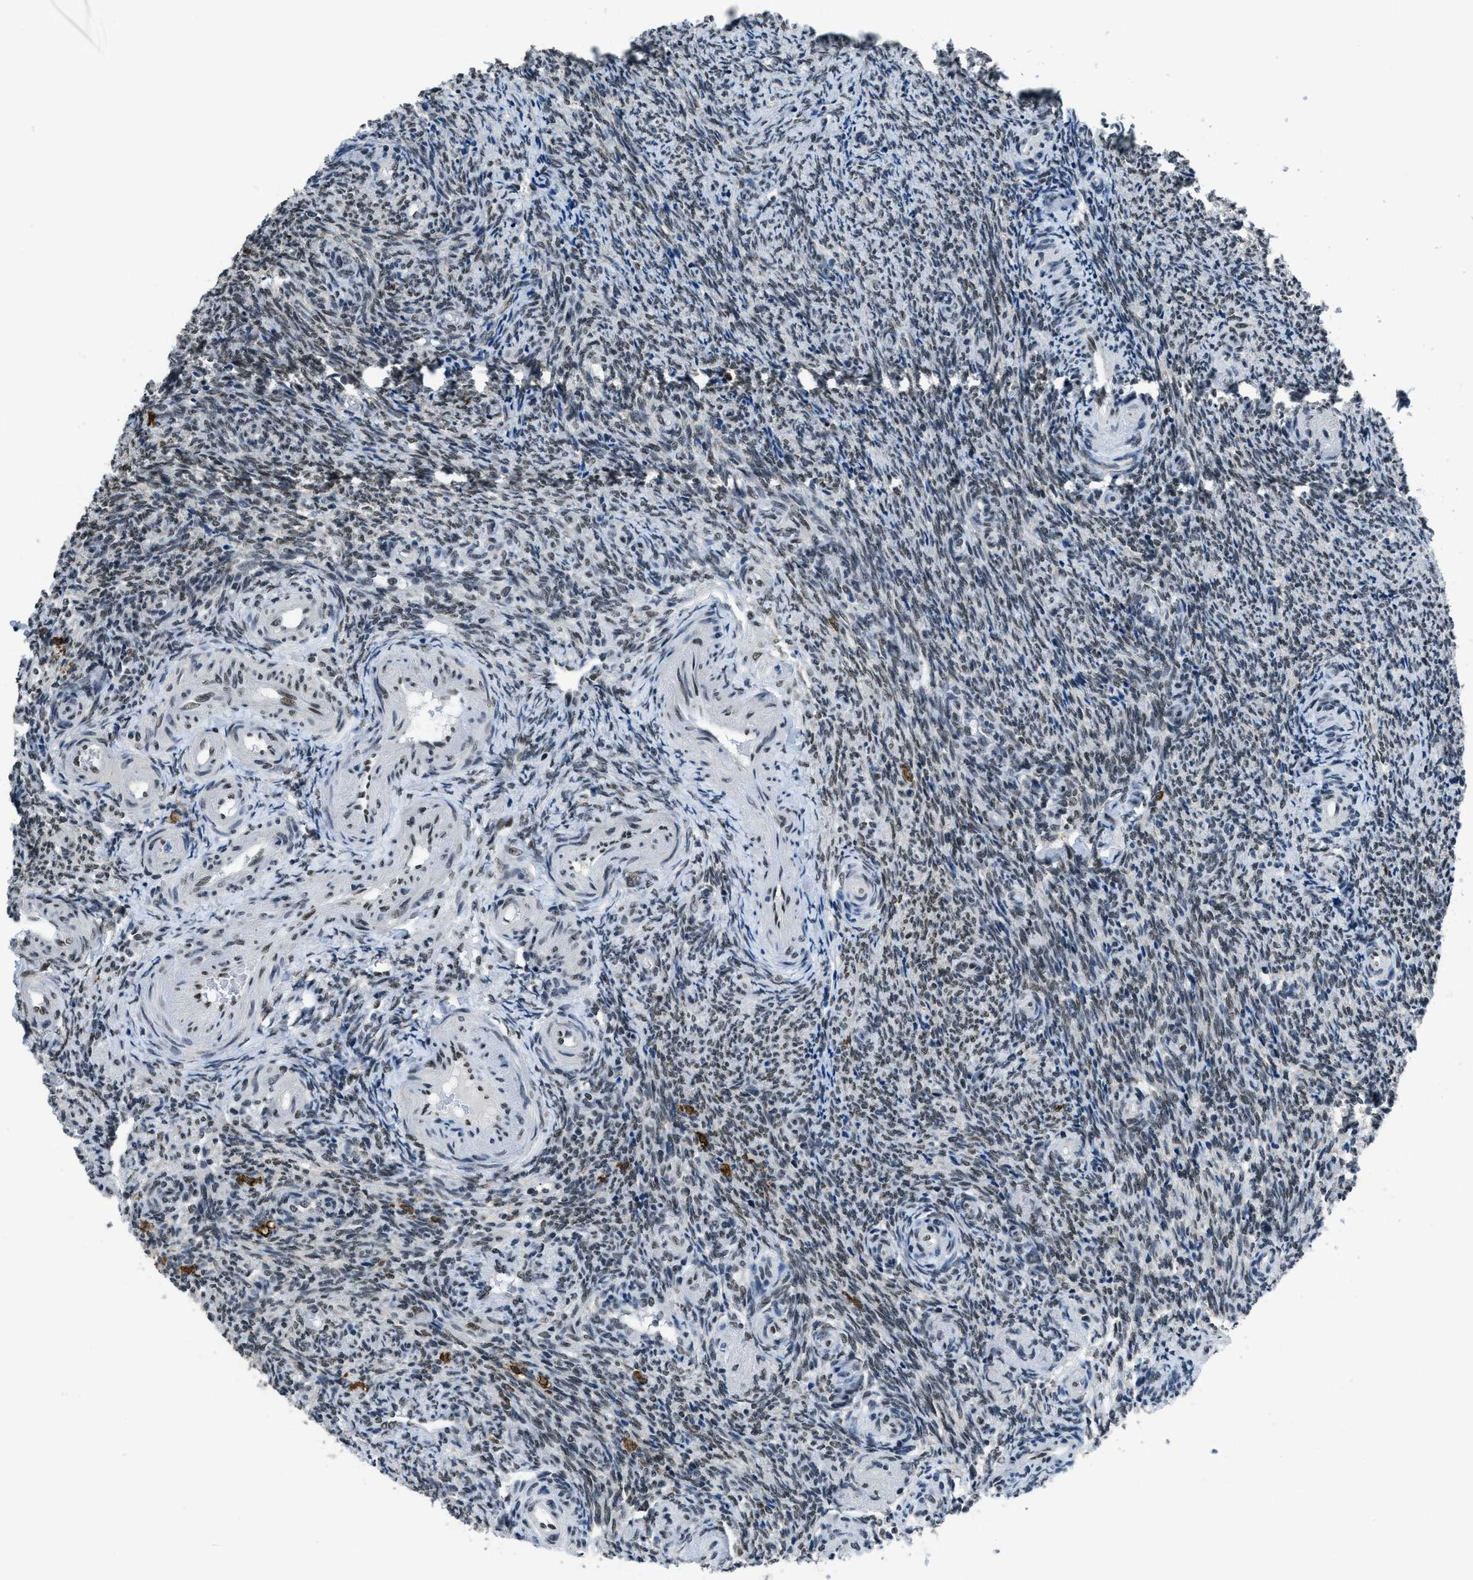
{"staining": {"intensity": "strong", "quantity": "<25%", "location": "cytoplasmic/membranous,nuclear"}, "tissue": "ovary", "cell_type": "Ovarian stroma cells", "image_type": "normal", "snomed": [{"axis": "morphology", "description": "Normal tissue, NOS"}, {"axis": "topography", "description": "Ovary"}], "caption": "Brown immunohistochemical staining in normal human ovary demonstrates strong cytoplasmic/membranous,nuclear staining in approximately <25% of ovarian stroma cells.", "gene": "GATAD2B", "patient": {"sex": "female", "age": 41}}